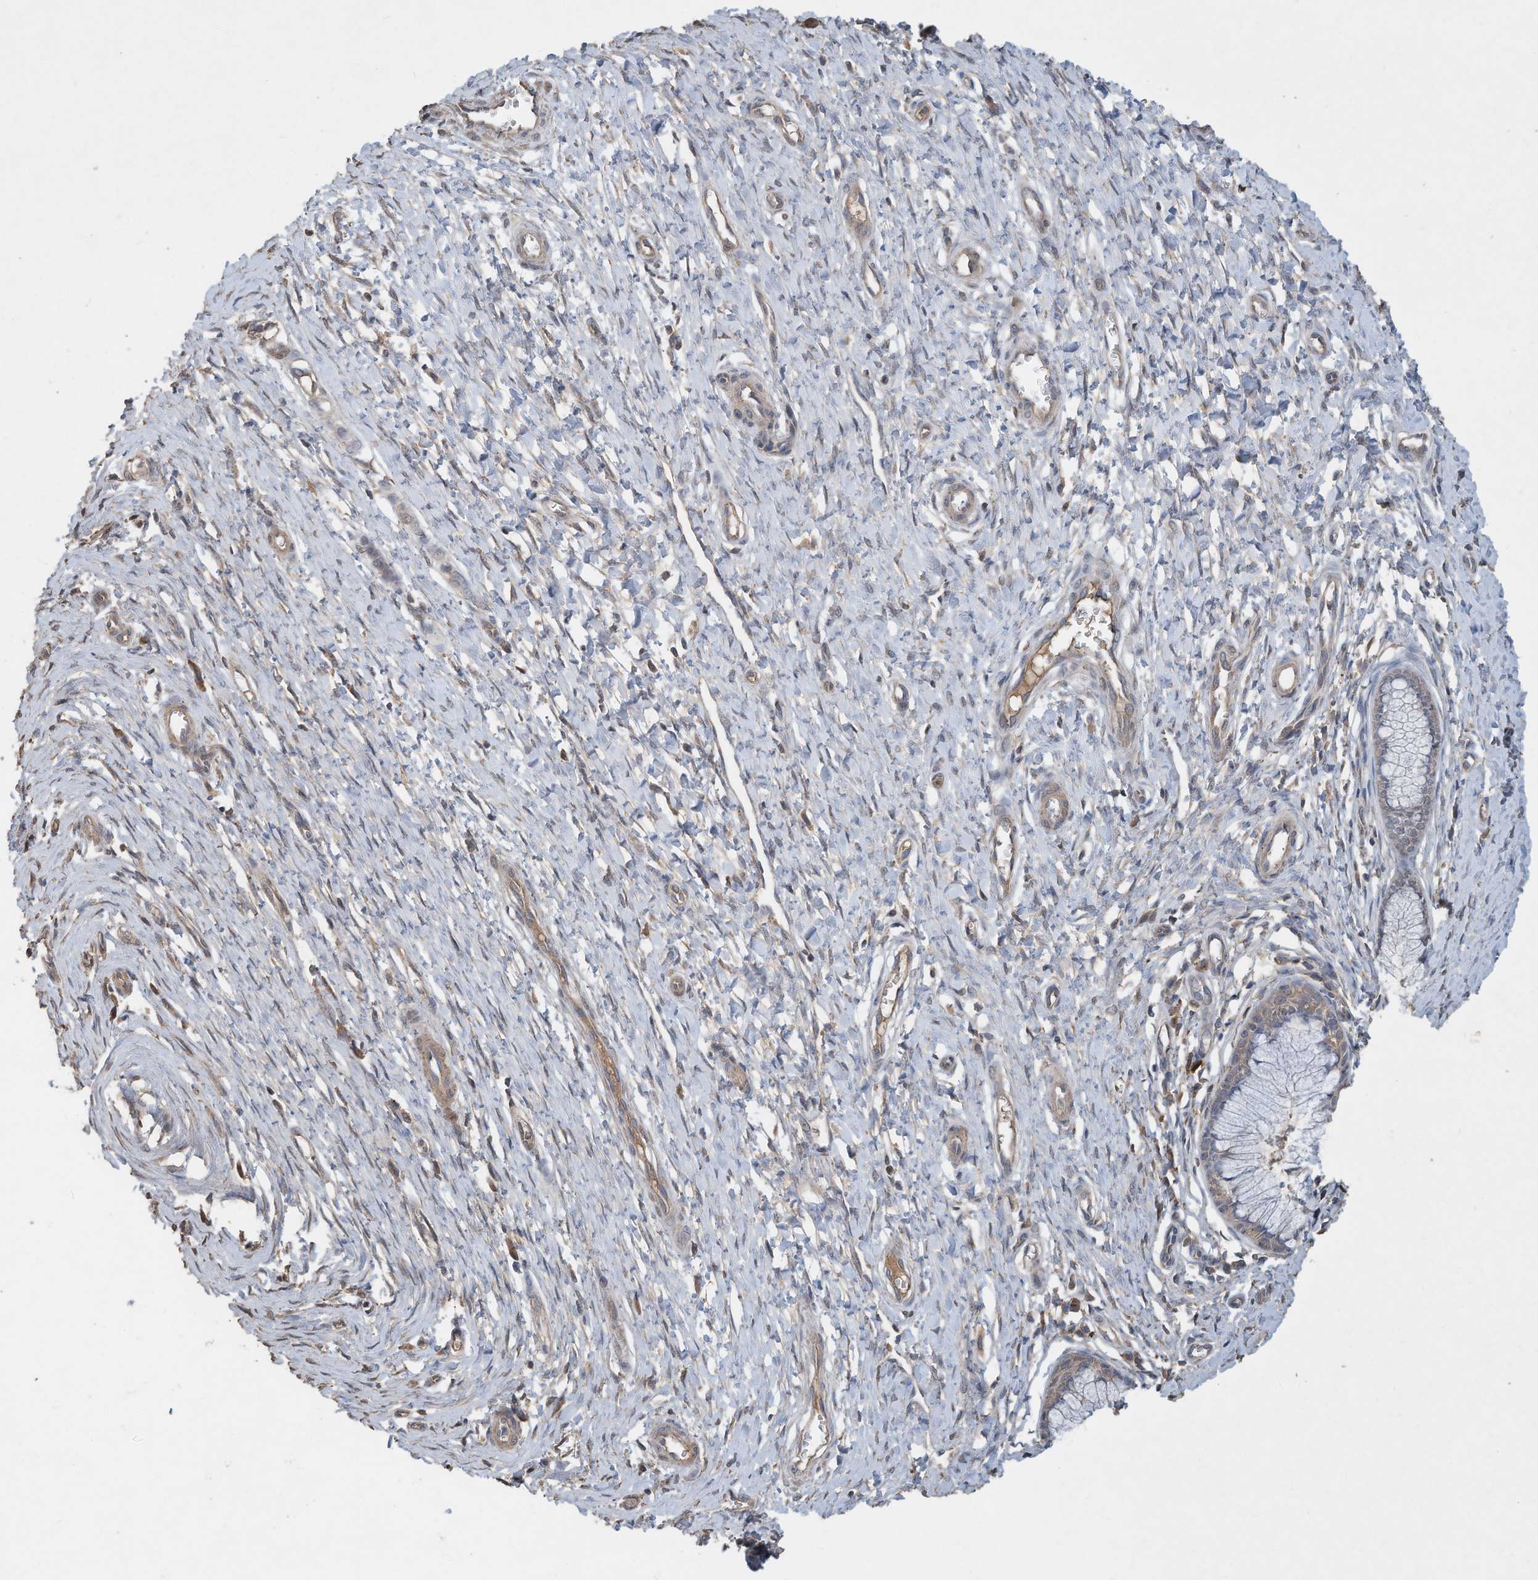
{"staining": {"intensity": "weak", "quantity": "<25%", "location": "cytoplasmic/membranous"}, "tissue": "cervix", "cell_type": "Glandular cells", "image_type": "normal", "snomed": [{"axis": "morphology", "description": "Normal tissue, NOS"}, {"axis": "topography", "description": "Cervix"}], "caption": "This is an immunohistochemistry (IHC) histopathology image of benign cervix. There is no positivity in glandular cells.", "gene": "CAPN13", "patient": {"sex": "female", "age": 55}}